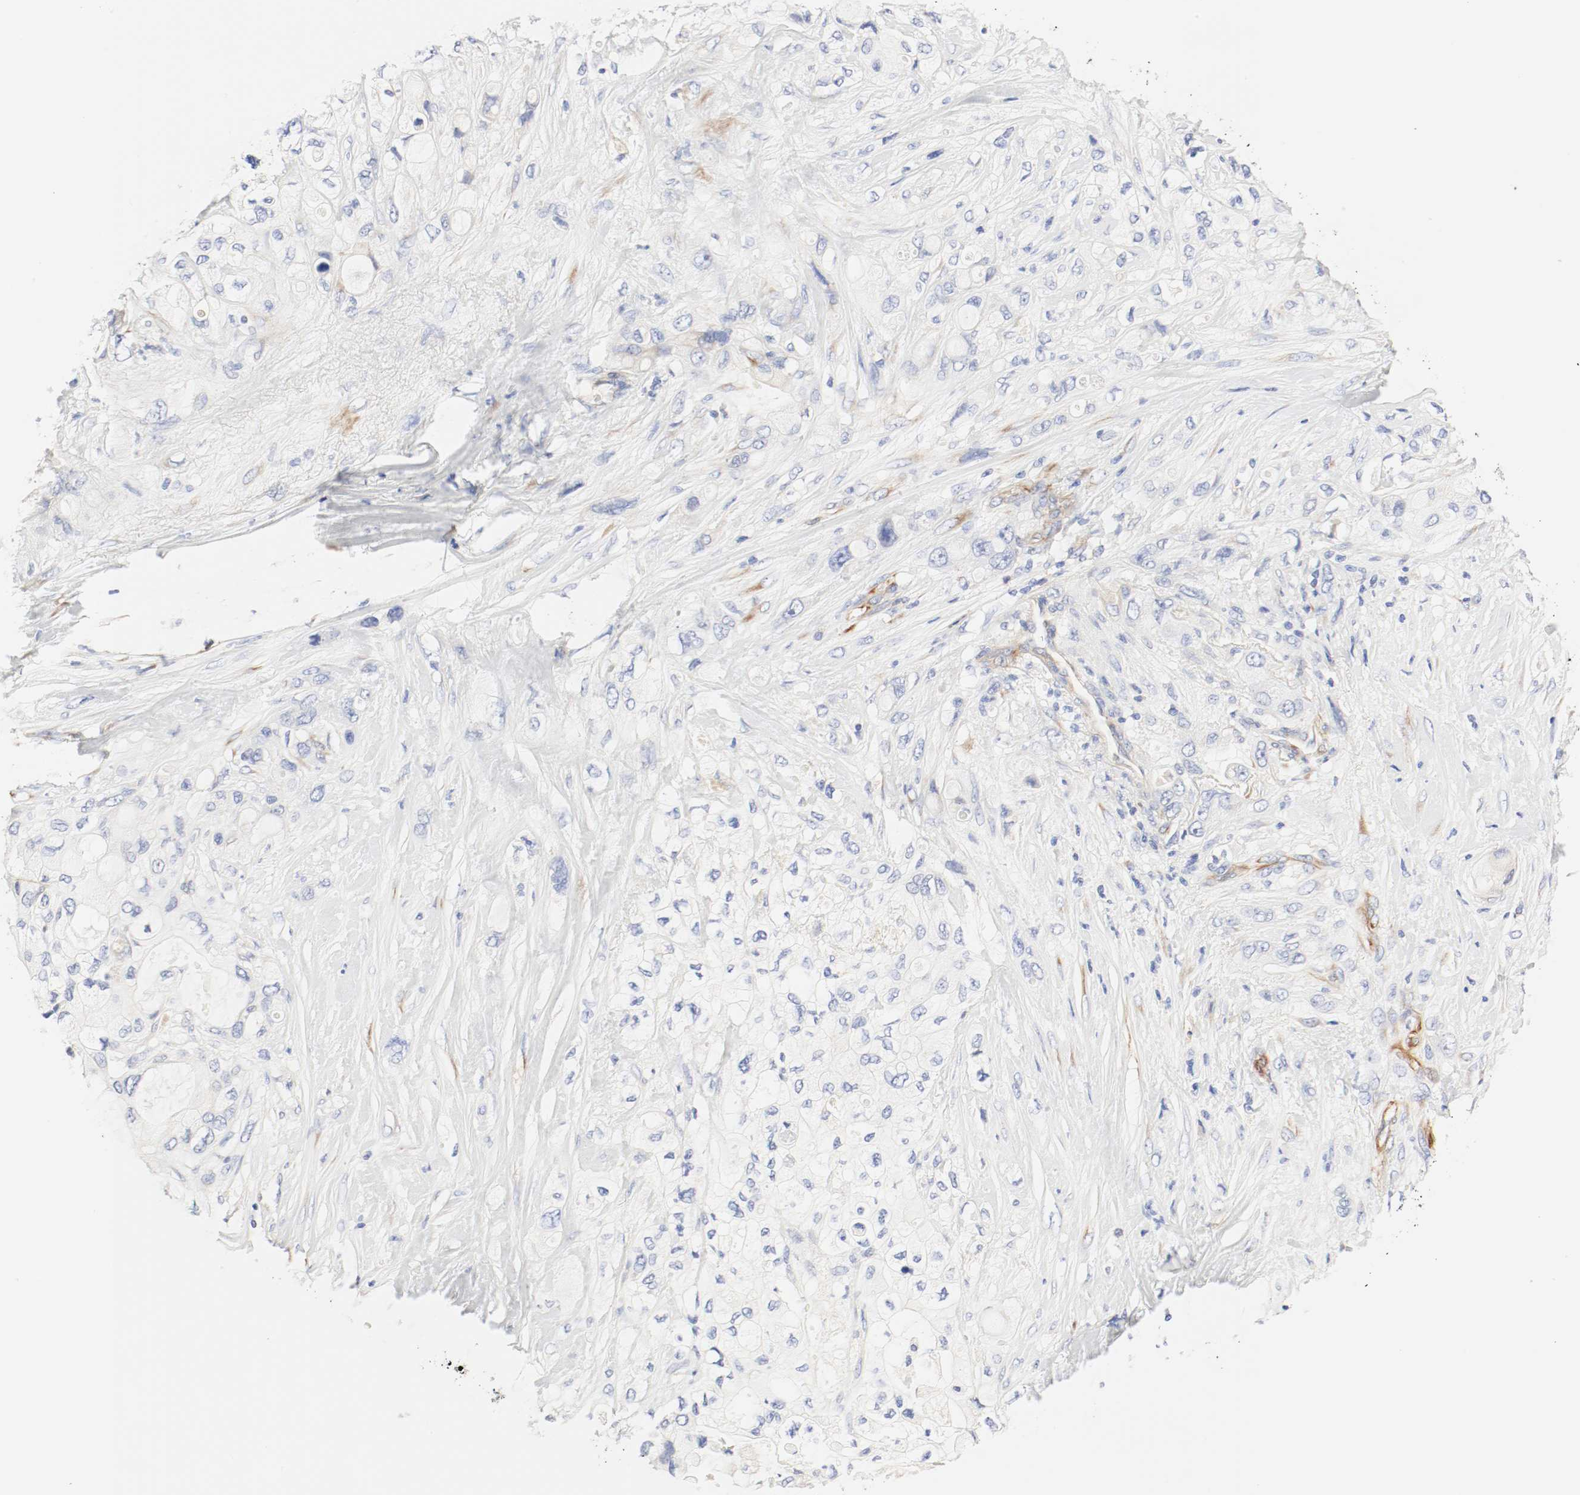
{"staining": {"intensity": "negative", "quantity": "none", "location": "none"}, "tissue": "pancreatic cancer", "cell_type": "Tumor cells", "image_type": "cancer", "snomed": [{"axis": "morphology", "description": "Adenocarcinoma, NOS"}, {"axis": "topography", "description": "Pancreas"}], "caption": "An image of adenocarcinoma (pancreatic) stained for a protein exhibits no brown staining in tumor cells.", "gene": "GIT1", "patient": {"sex": "female", "age": 59}}